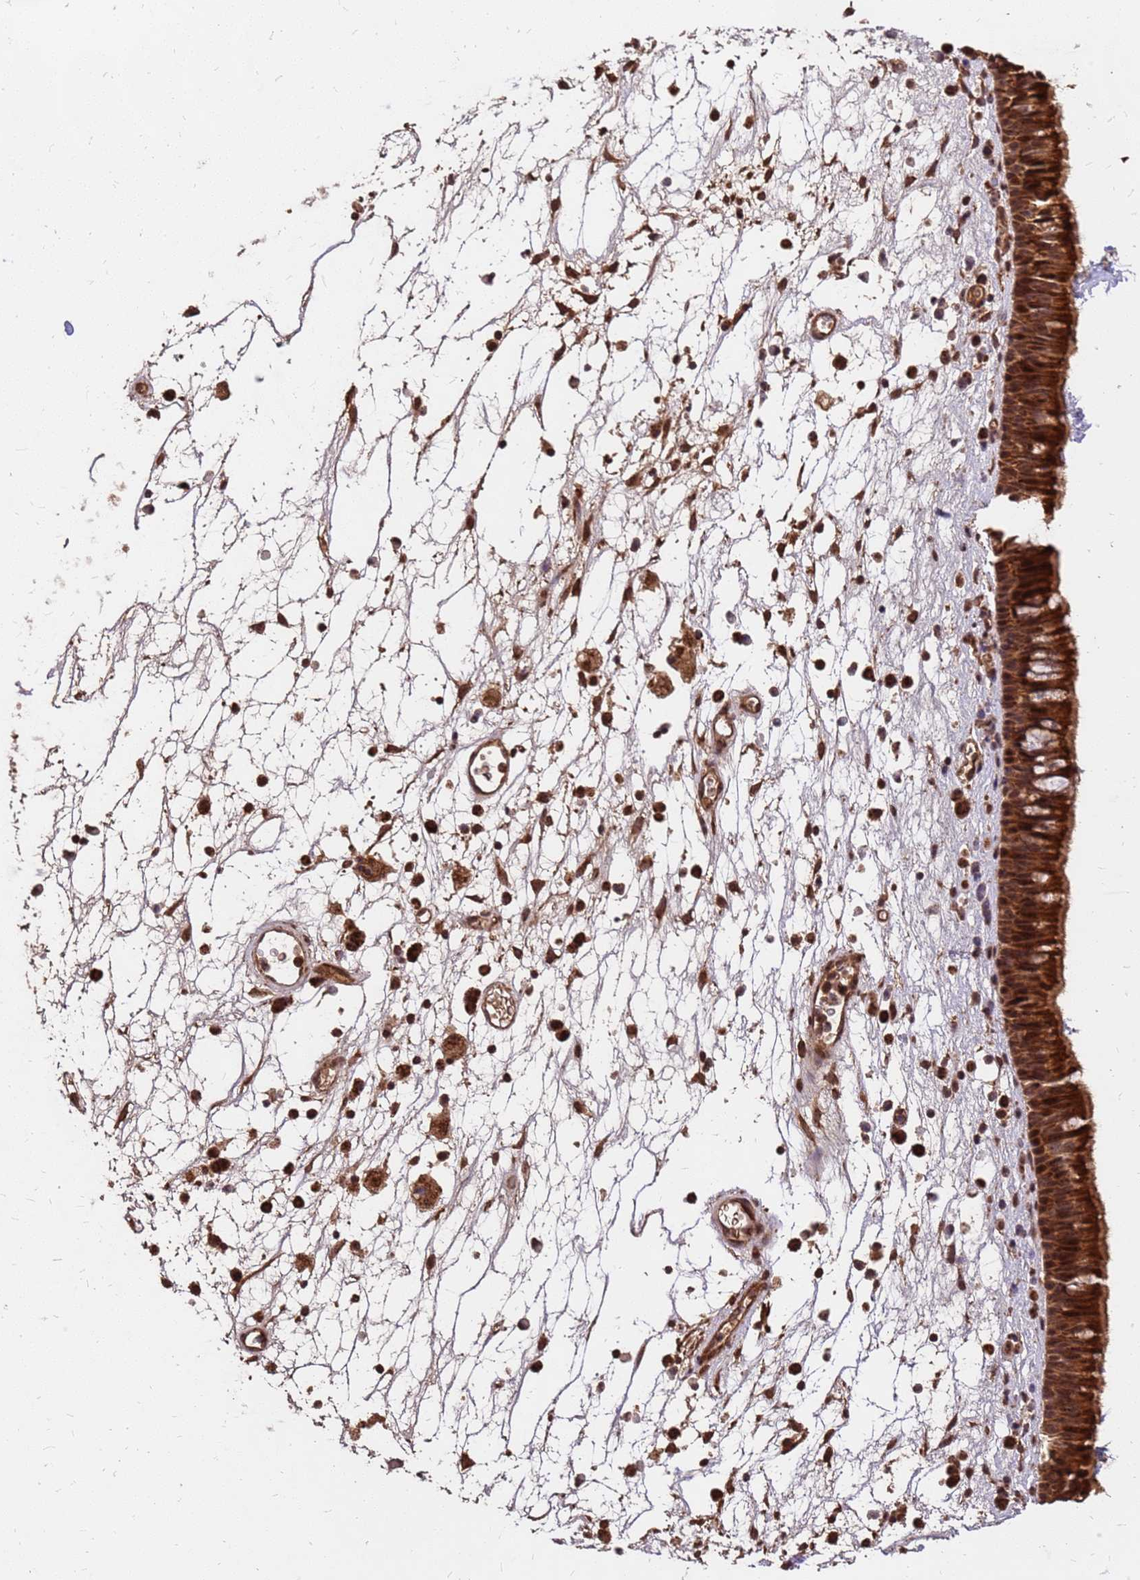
{"staining": {"intensity": "strong", "quantity": ">75%", "location": "cytoplasmic/membranous,nuclear"}, "tissue": "nasopharynx", "cell_type": "Respiratory epithelial cells", "image_type": "normal", "snomed": [{"axis": "morphology", "description": "Normal tissue, NOS"}, {"axis": "morphology", "description": "Inflammation, NOS"}, {"axis": "morphology", "description": "Malignant melanoma, Metastatic site"}, {"axis": "topography", "description": "Nasopharynx"}], "caption": "The micrograph exhibits immunohistochemical staining of normal nasopharynx. There is strong cytoplasmic/membranous,nuclear staining is appreciated in about >75% of respiratory epithelial cells. The protein is stained brown, and the nuclei are stained in blue (DAB (3,3'-diaminobenzidine) IHC with brightfield microscopy, high magnification).", "gene": "GPATCH8", "patient": {"sex": "male", "age": 70}}